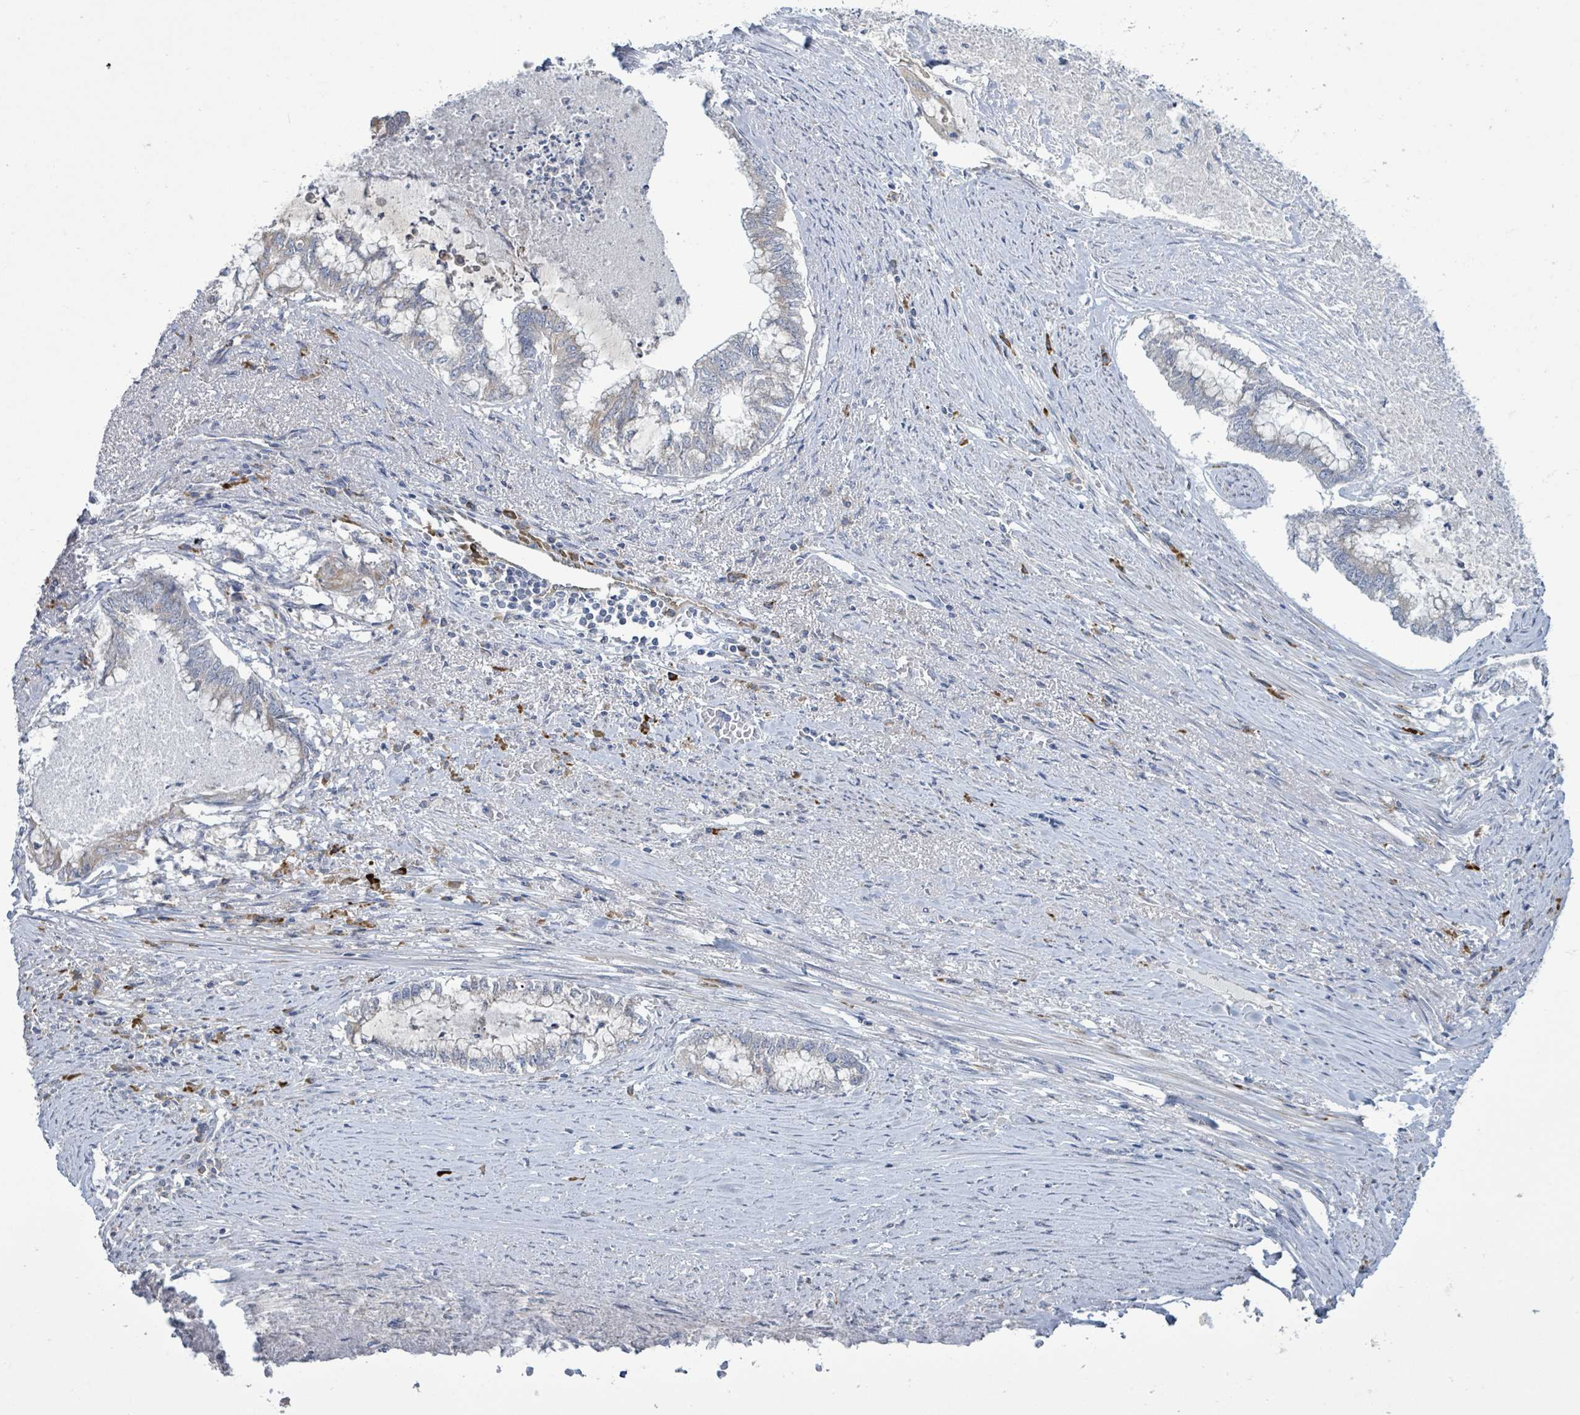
{"staining": {"intensity": "negative", "quantity": "none", "location": "none"}, "tissue": "endometrial cancer", "cell_type": "Tumor cells", "image_type": "cancer", "snomed": [{"axis": "morphology", "description": "Adenocarcinoma, NOS"}, {"axis": "topography", "description": "Endometrium"}], "caption": "Micrograph shows no protein expression in tumor cells of adenocarcinoma (endometrial) tissue. (Immunohistochemistry, brightfield microscopy, high magnification).", "gene": "SIRPB1", "patient": {"sex": "female", "age": 79}}